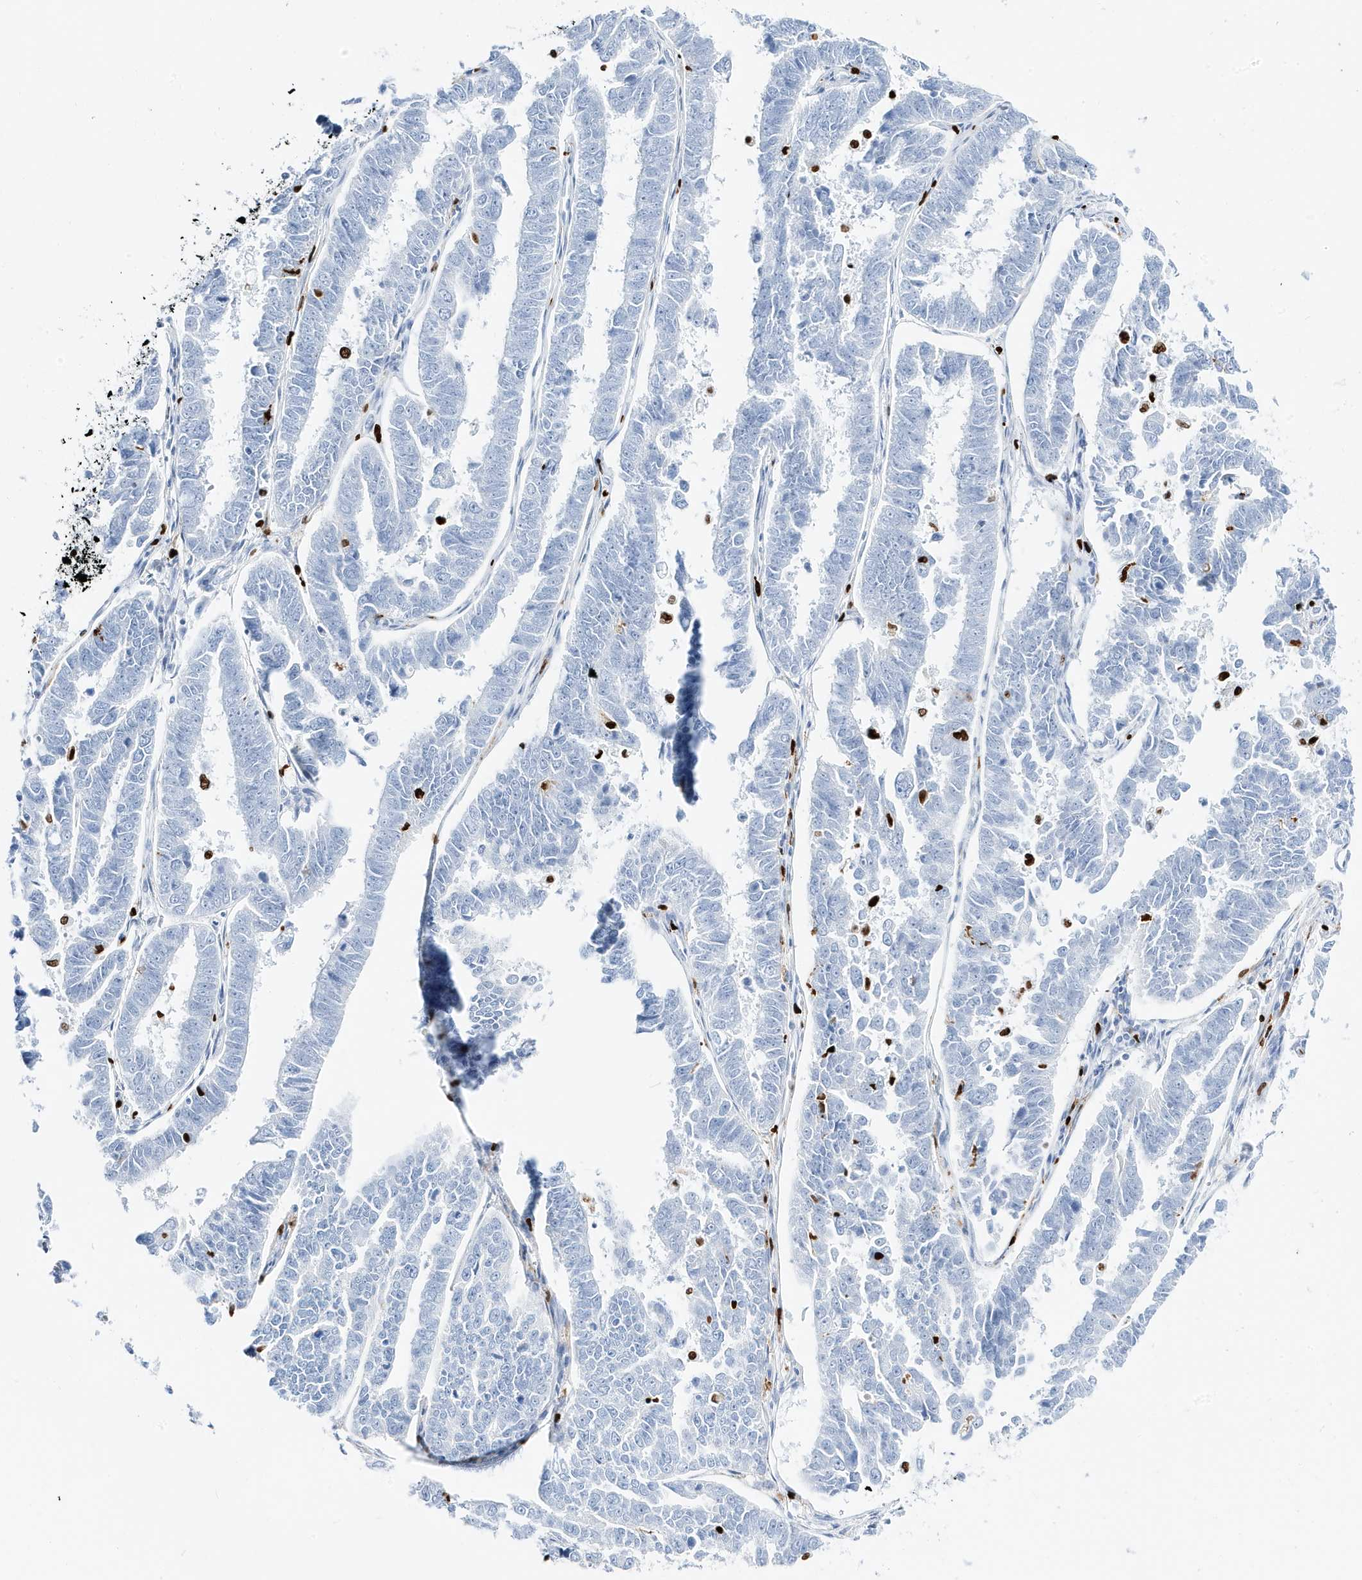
{"staining": {"intensity": "negative", "quantity": "none", "location": "none"}, "tissue": "endometrial cancer", "cell_type": "Tumor cells", "image_type": "cancer", "snomed": [{"axis": "morphology", "description": "Adenocarcinoma, NOS"}, {"axis": "topography", "description": "Endometrium"}], "caption": "High magnification brightfield microscopy of endometrial adenocarcinoma stained with DAB (brown) and counterstained with hematoxylin (blue): tumor cells show no significant positivity.", "gene": "MNDA", "patient": {"sex": "female", "age": 75}}